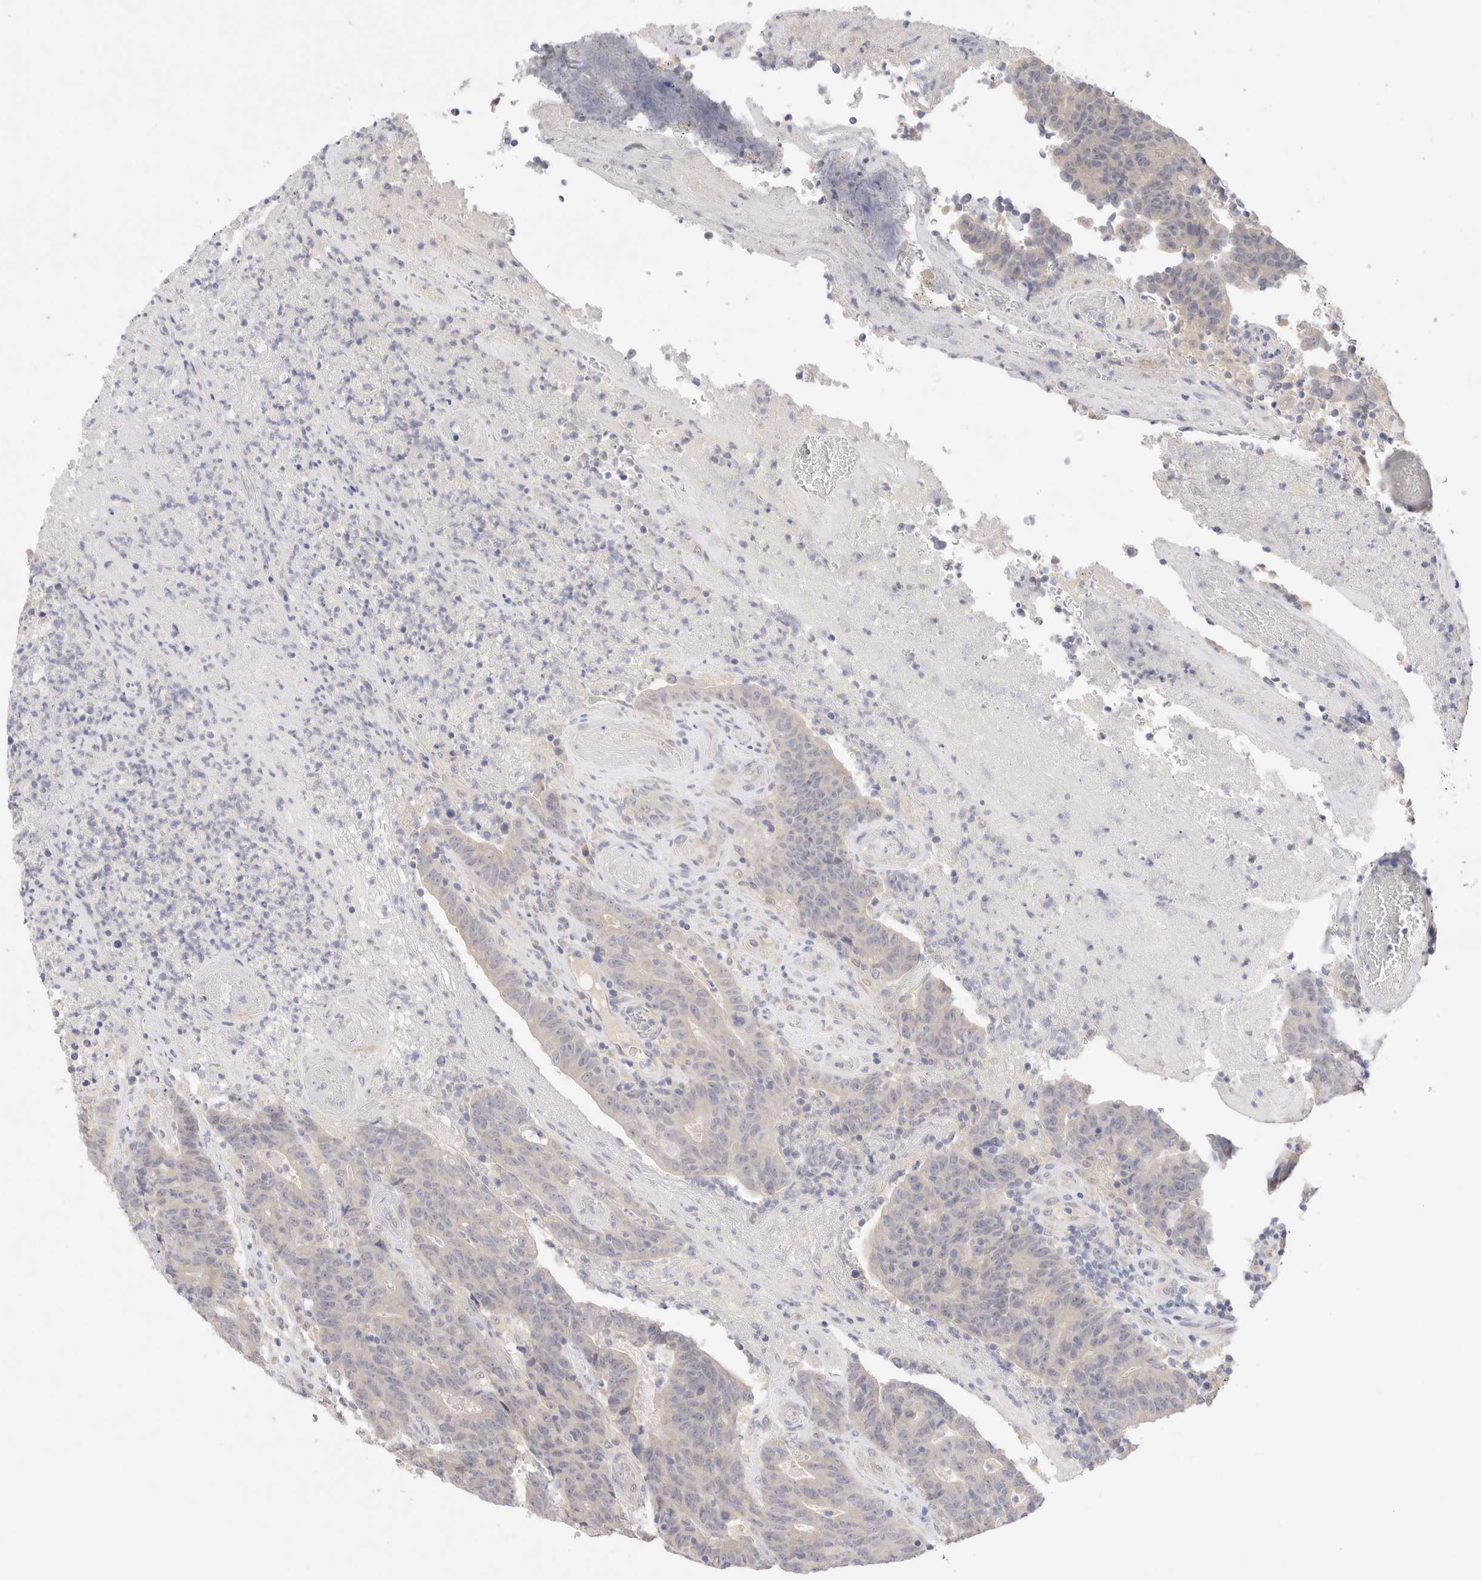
{"staining": {"intensity": "negative", "quantity": "none", "location": "none"}, "tissue": "colorectal cancer", "cell_type": "Tumor cells", "image_type": "cancer", "snomed": [{"axis": "morphology", "description": "Normal tissue, NOS"}, {"axis": "morphology", "description": "Adenocarcinoma, NOS"}, {"axis": "topography", "description": "Colon"}], "caption": "High power microscopy image of an immunohistochemistry photomicrograph of colorectal cancer (adenocarcinoma), revealing no significant staining in tumor cells. (Stains: DAB (3,3'-diaminobenzidine) IHC with hematoxylin counter stain, Microscopy: brightfield microscopy at high magnification).", "gene": "SPATA20", "patient": {"sex": "female", "age": 75}}